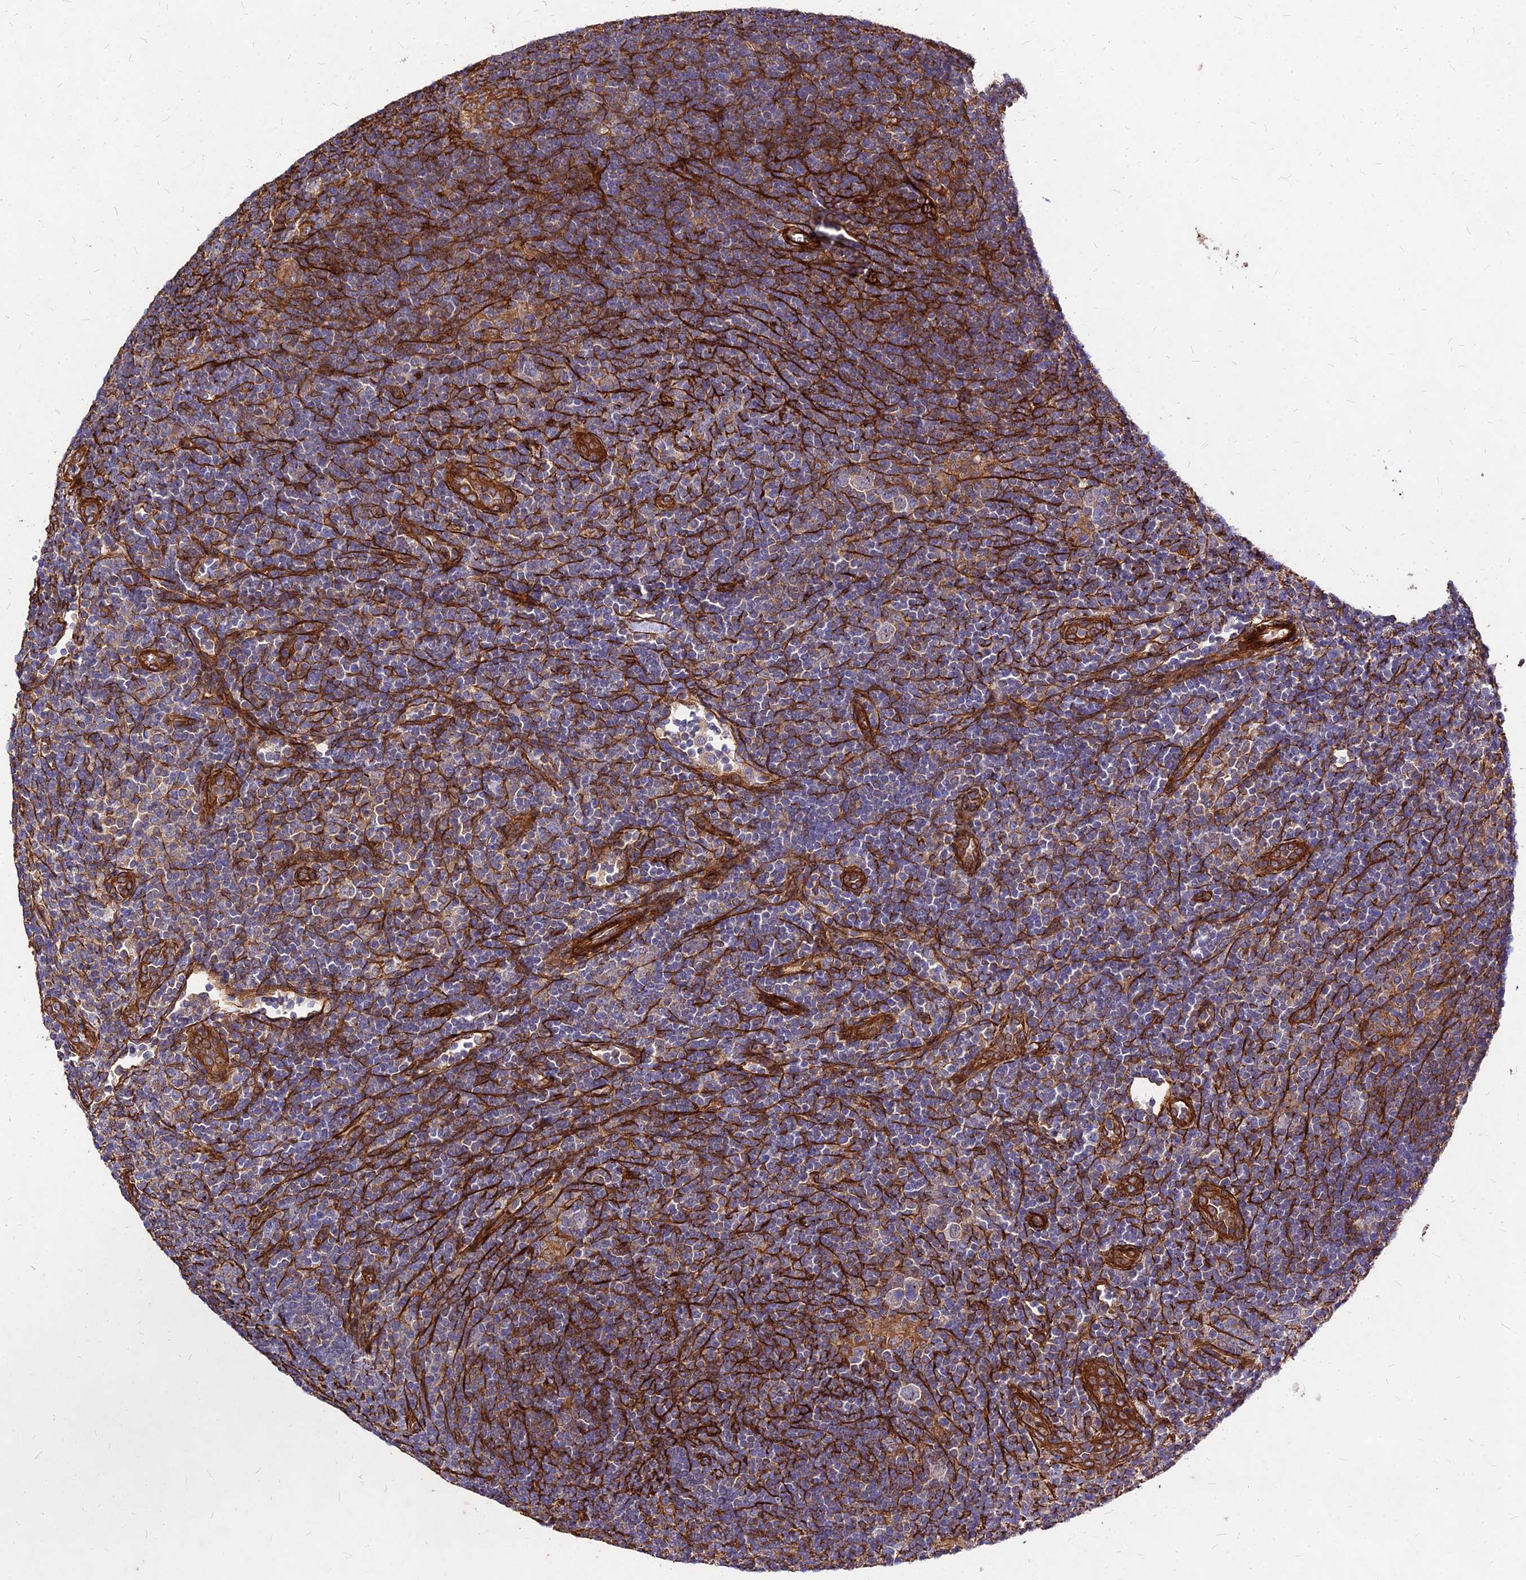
{"staining": {"intensity": "moderate", "quantity": "<25%", "location": "cytoplasmic/membranous"}, "tissue": "lymphoma", "cell_type": "Tumor cells", "image_type": "cancer", "snomed": [{"axis": "morphology", "description": "Hodgkin's disease, NOS"}, {"axis": "topography", "description": "Lymph node"}], "caption": "Immunohistochemistry (IHC) staining of lymphoma, which exhibits low levels of moderate cytoplasmic/membranous staining in about <25% of tumor cells indicating moderate cytoplasmic/membranous protein positivity. The staining was performed using DAB (brown) for protein detection and nuclei were counterstained in hematoxylin (blue).", "gene": "EFCC1", "patient": {"sex": "female", "age": 57}}